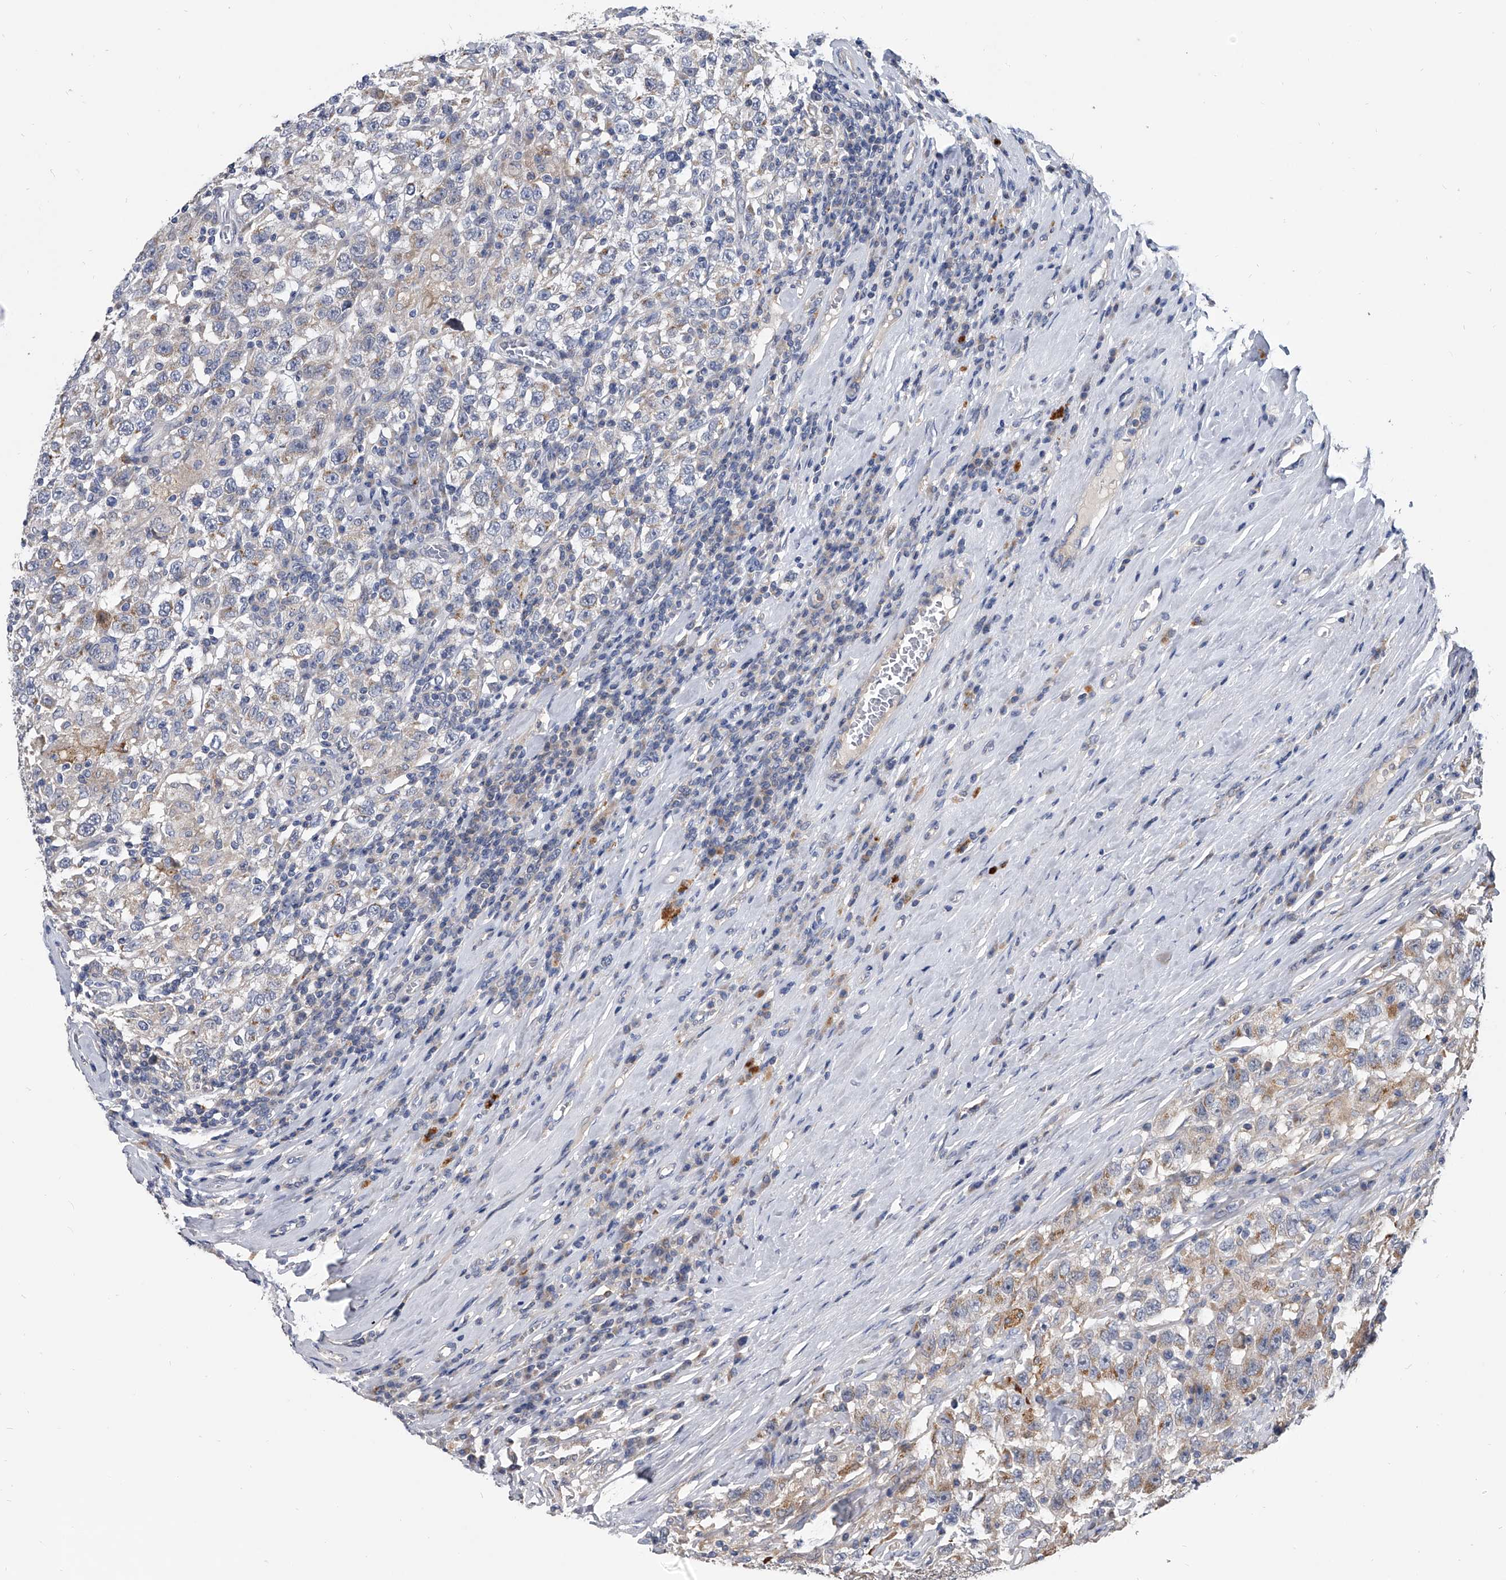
{"staining": {"intensity": "weak", "quantity": "<25%", "location": "cytoplasmic/membranous"}, "tissue": "testis cancer", "cell_type": "Tumor cells", "image_type": "cancer", "snomed": [{"axis": "morphology", "description": "Seminoma, NOS"}, {"axis": "topography", "description": "Testis"}], "caption": "Tumor cells are negative for brown protein staining in testis cancer.", "gene": "SPP1", "patient": {"sex": "male", "age": 41}}